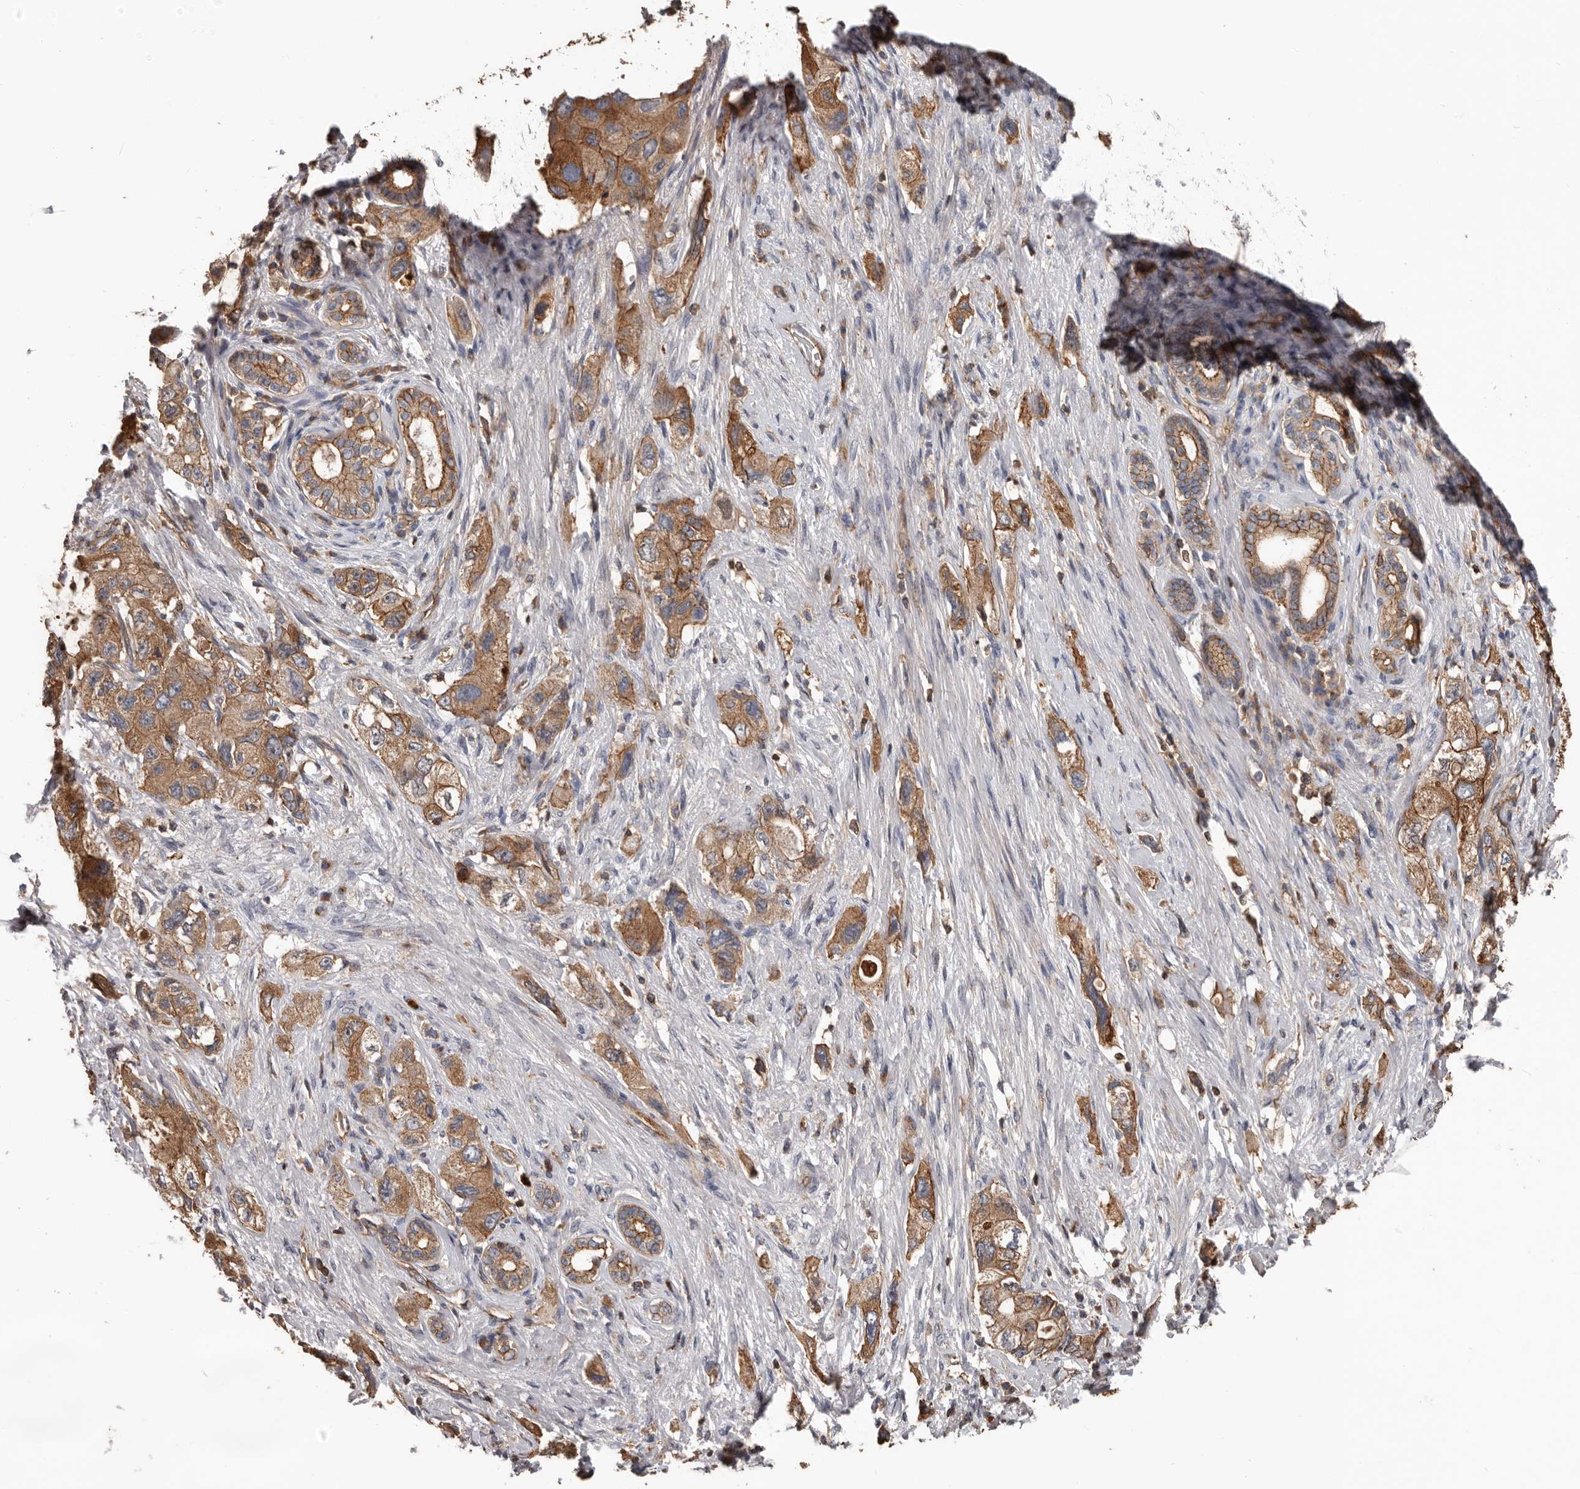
{"staining": {"intensity": "moderate", "quantity": ">75%", "location": "cytoplasmic/membranous"}, "tissue": "pancreatic cancer", "cell_type": "Tumor cells", "image_type": "cancer", "snomed": [{"axis": "morphology", "description": "Adenocarcinoma, NOS"}, {"axis": "topography", "description": "Pancreas"}], "caption": "A high-resolution image shows IHC staining of pancreatic cancer, which shows moderate cytoplasmic/membranous staining in about >75% of tumor cells.", "gene": "PNRC2", "patient": {"sex": "female", "age": 73}}